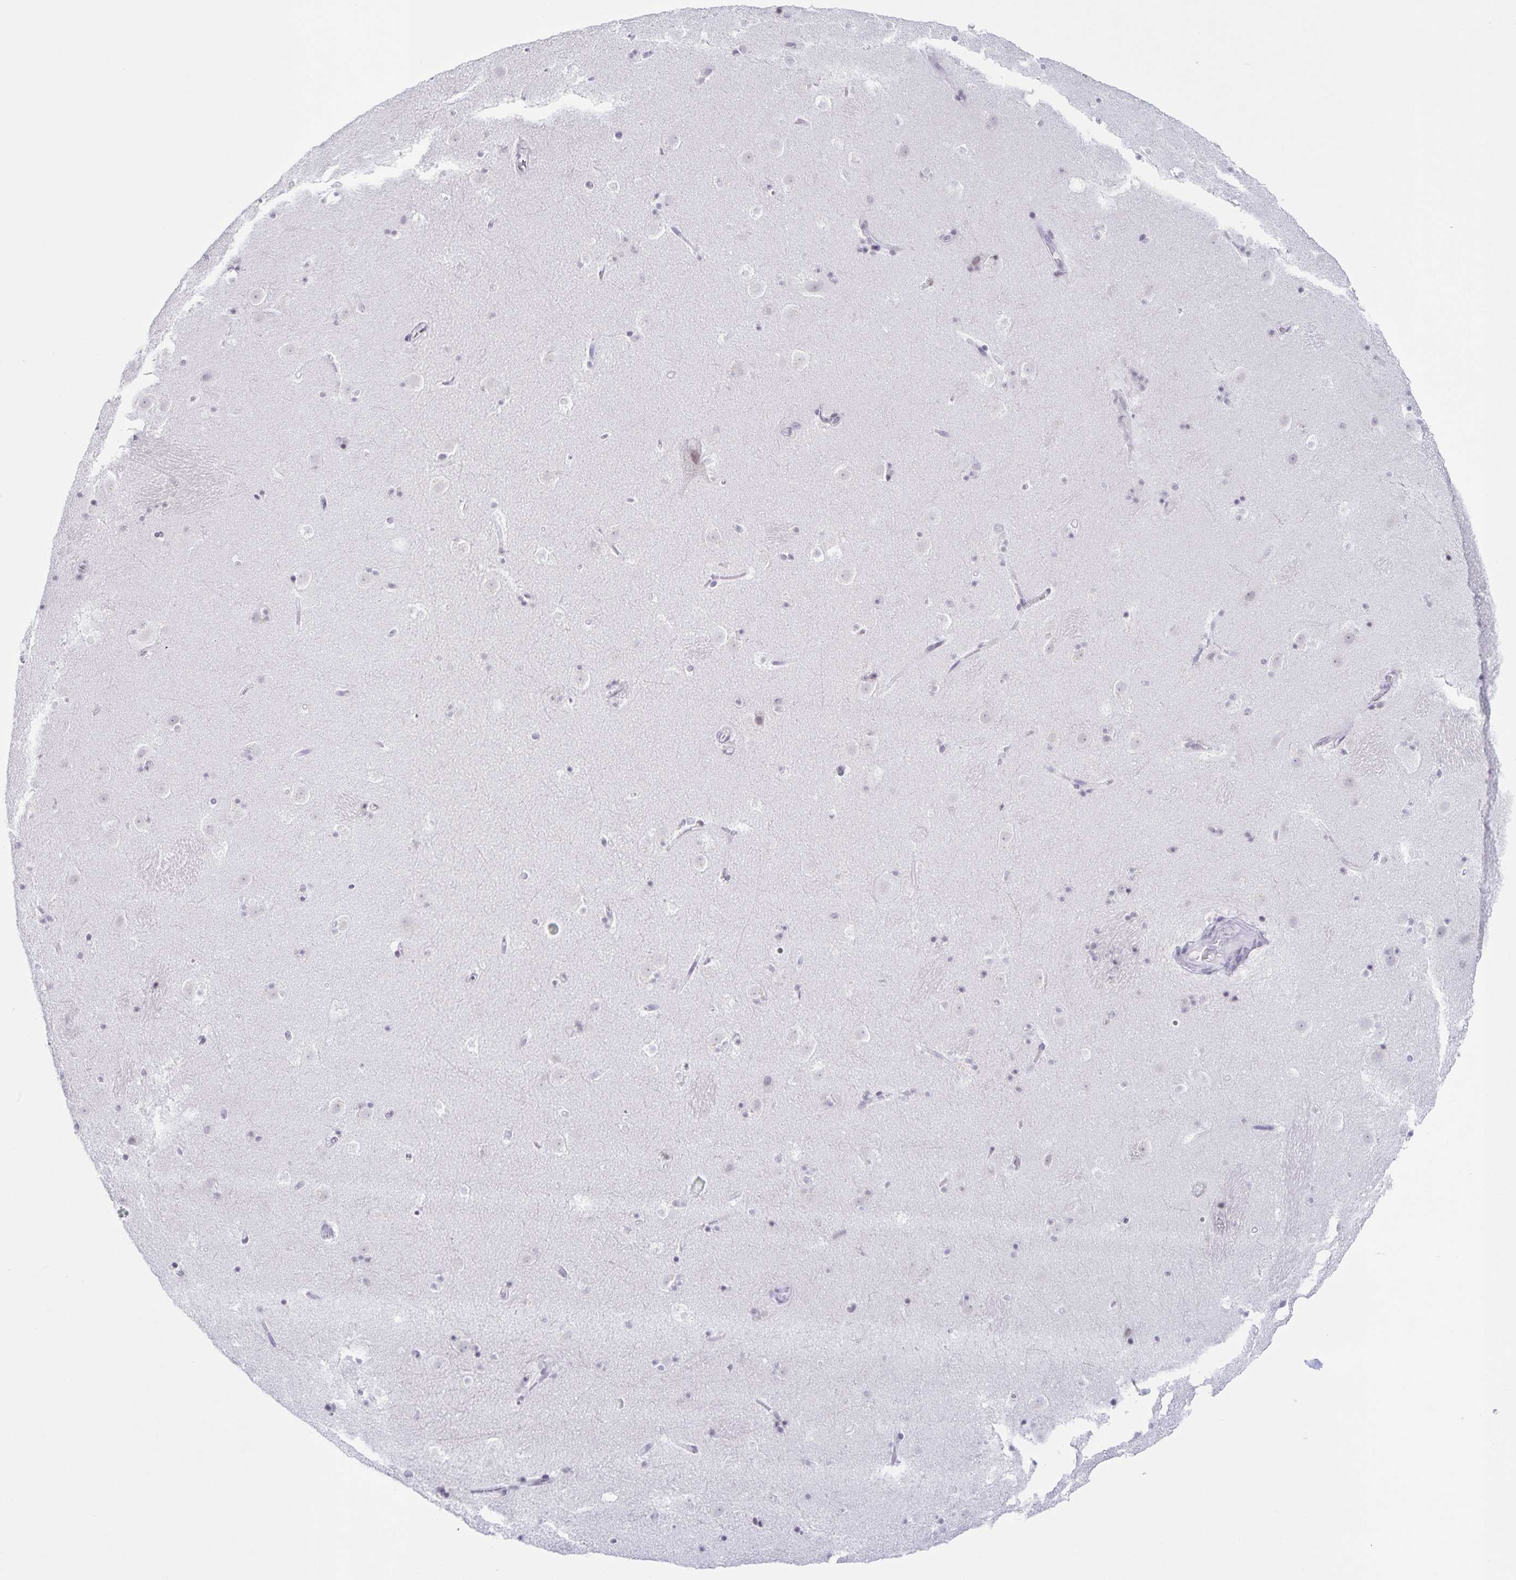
{"staining": {"intensity": "weak", "quantity": "25%-75%", "location": "nuclear"}, "tissue": "caudate", "cell_type": "Glial cells", "image_type": "normal", "snomed": [{"axis": "morphology", "description": "Normal tissue, NOS"}, {"axis": "topography", "description": "Lateral ventricle wall"}], "caption": "Immunohistochemistry (IHC) image of normal human caudate stained for a protein (brown), which demonstrates low levels of weak nuclear staining in about 25%-75% of glial cells.", "gene": "LCE6A", "patient": {"sex": "male", "age": 37}}